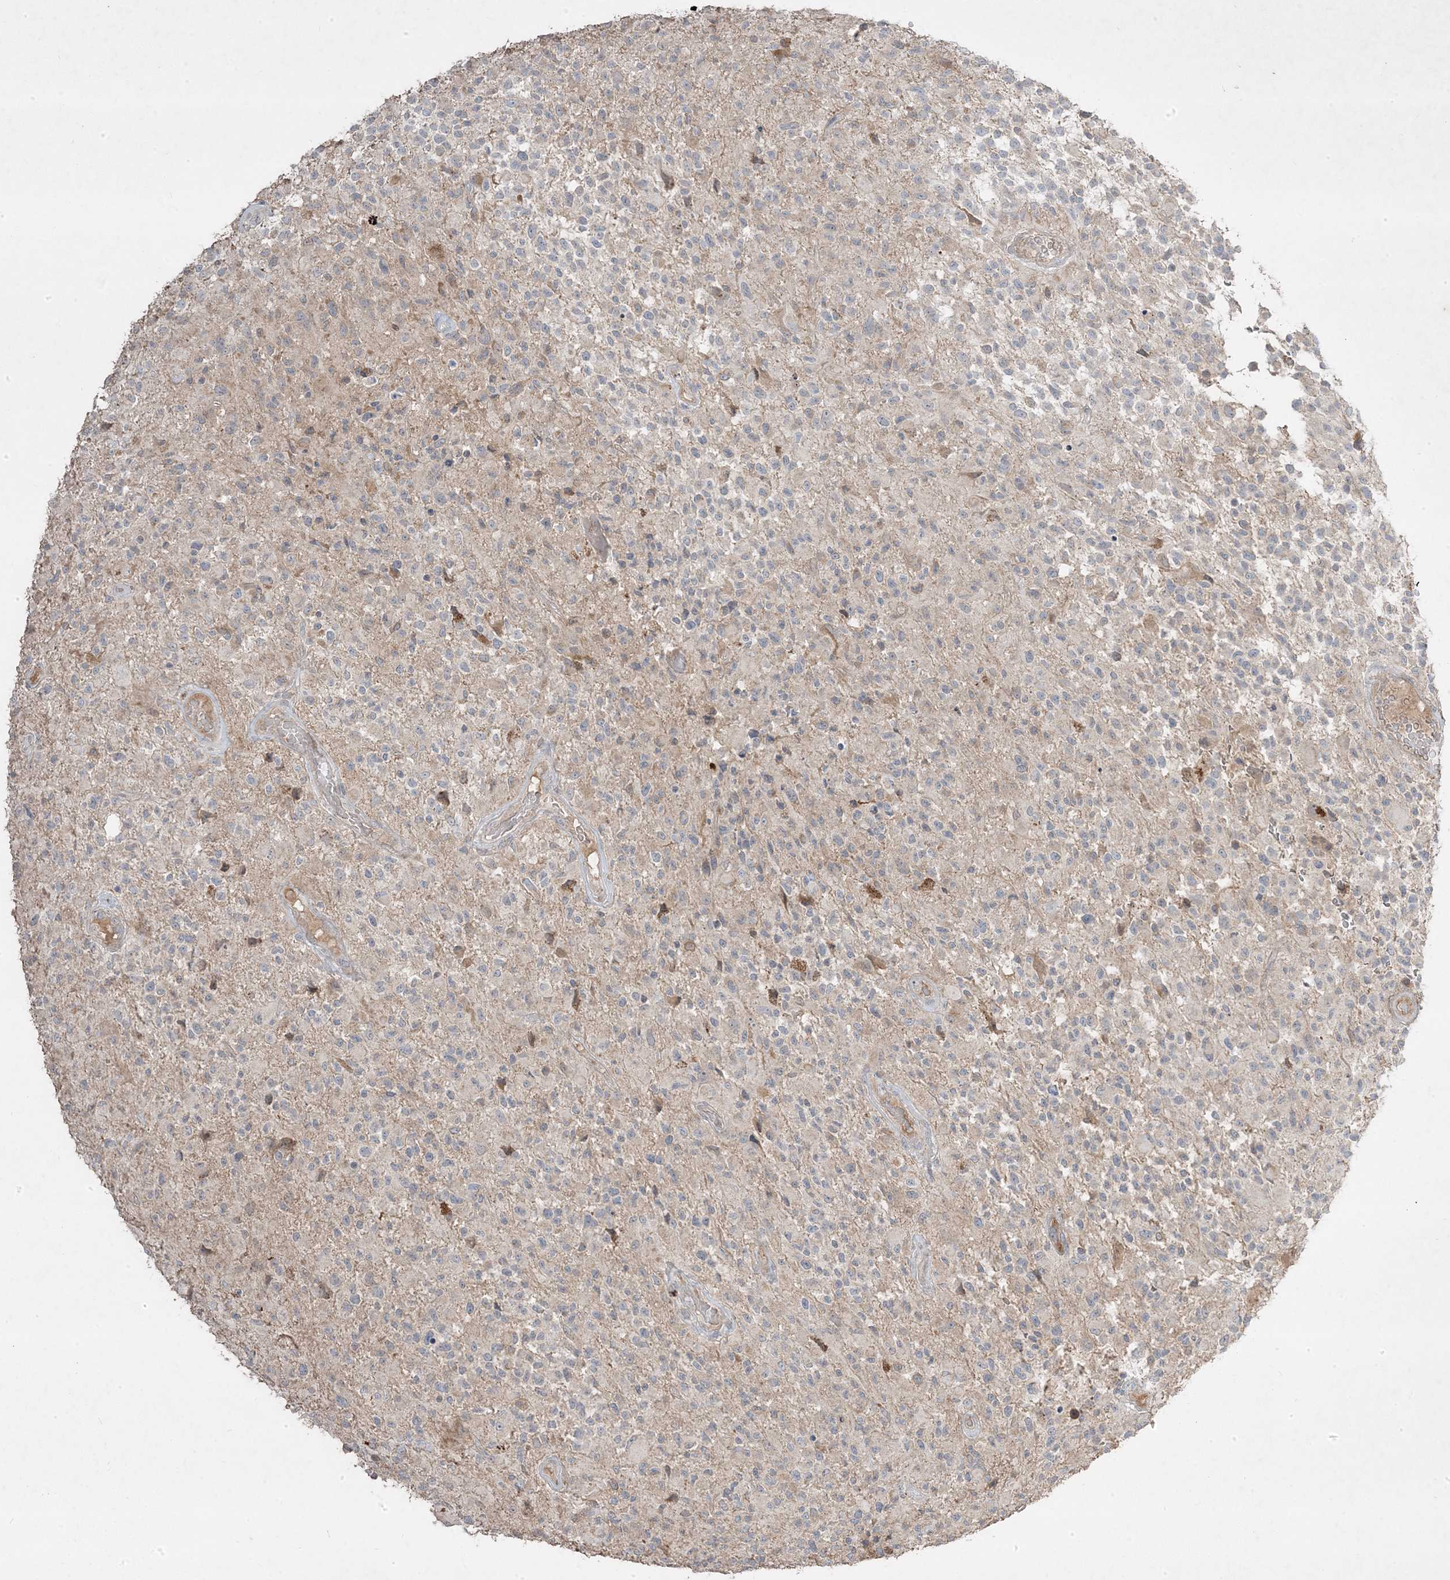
{"staining": {"intensity": "negative", "quantity": "none", "location": "none"}, "tissue": "glioma", "cell_type": "Tumor cells", "image_type": "cancer", "snomed": [{"axis": "morphology", "description": "Glioma, malignant, High grade"}, {"axis": "morphology", "description": "Glioblastoma, NOS"}, {"axis": "topography", "description": "Brain"}], "caption": "This histopathology image is of glioma stained with immunohistochemistry to label a protein in brown with the nuclei are counter-stained blue. There is no staining in tumor cells. The staining is performed using DAB brown chromogen with nuclei counter-stained in using hematoxylin.", "gene": "RGL4", "patient": {"sex": "male", "age": 60}}